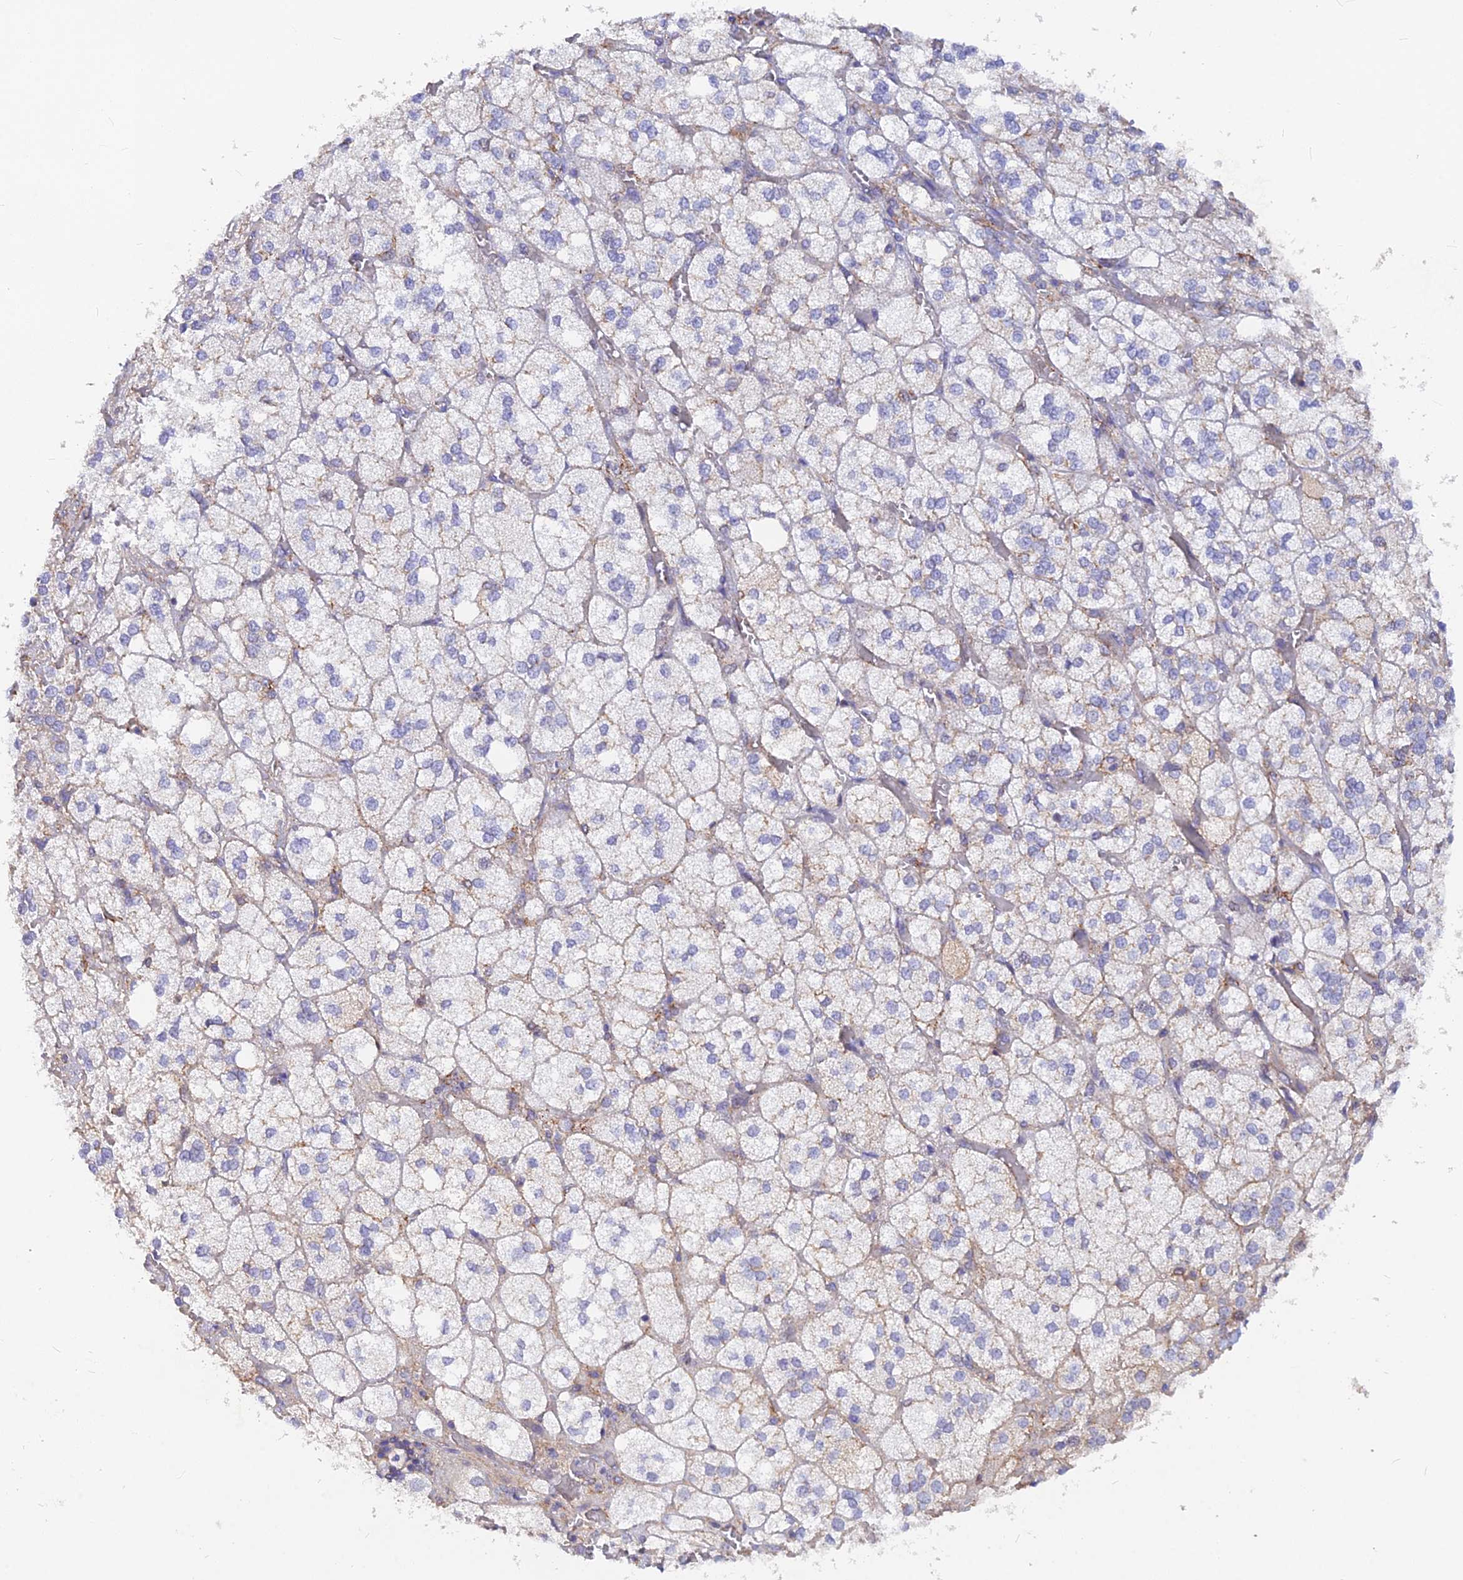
{"staining": {"intensity": "negative", "quantity": "none", "location": "none"}, "tissue": "adrenal gland", "cell_type": "Glandular cells", "image_type": "normal", "snomed": [{"axis": "morphology", "description": "Normal tissue, NOS"}, {"axis": "topography", "description": "Adrenal gland"}], "caption": "Immunohistochemistry (IHC) micrograph of benign adrenal gland: adrenal gland stained with DAB displays no significant protein positivity in glandular cells.", "gene": "VSTM2L", "patient": {"sex": "male", "age": 61}}